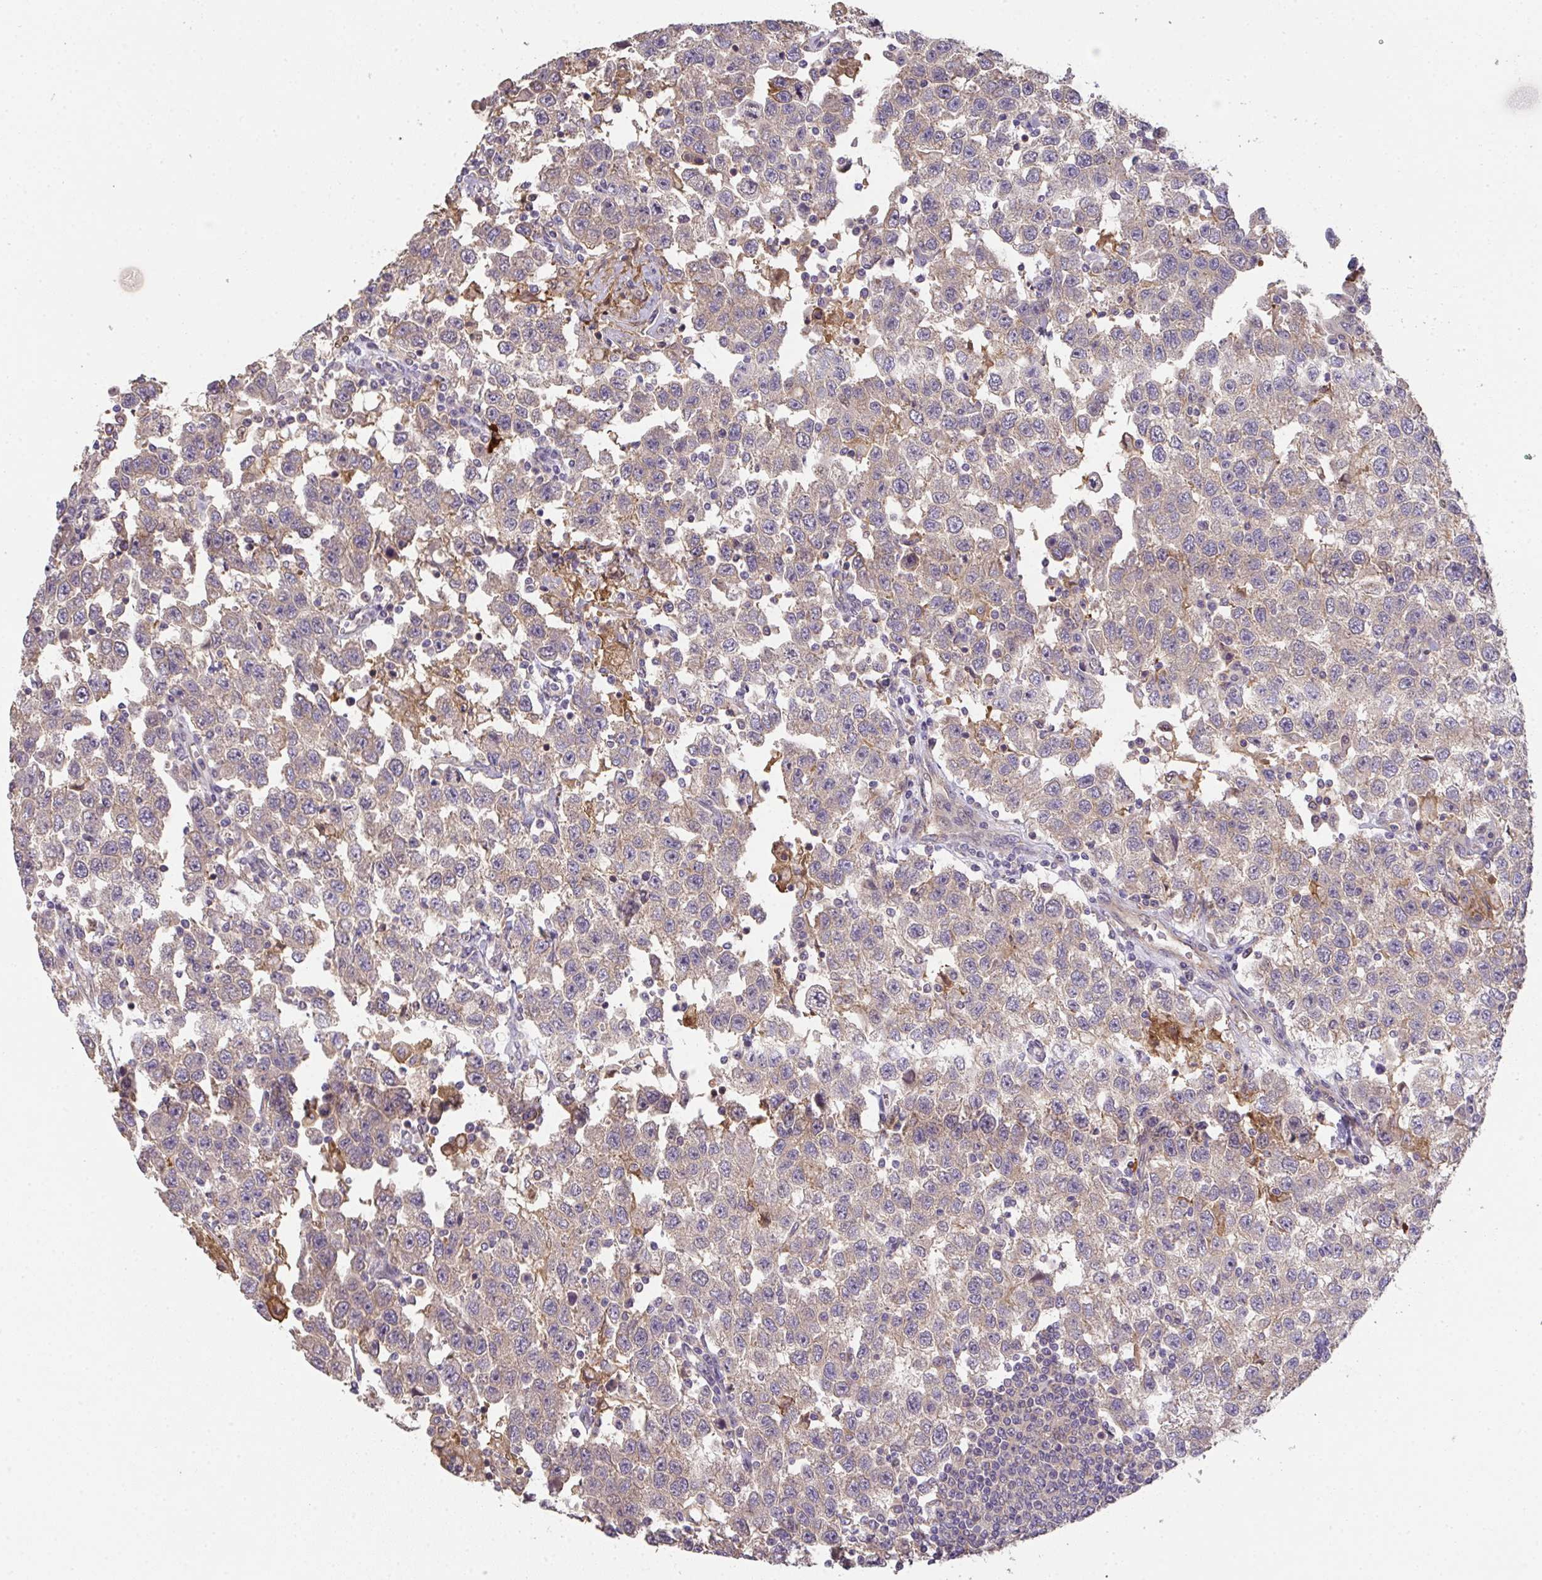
{"staining": {"intensity": "weak", "quantity": "<25%", "location": "cytoplasmic/membranous"}, "tissue": "testis cancer", "cell_type": "Tumor cells", "image_type": "cancer", "snomed": [{"axis": "morphology", "description": "Seminoma, NOS"}, {"axis": "topography", "description": "Testis"}], "caption": "Protein analysis of testis cancer (seminoma) exhibits no significant expression in tumor cells. (Brightfield microscopy of DAB immunohistochemistry at high magnification).", "gene": "EEF1AKMT1", "patient": {"sex": "male", "age": 41}}